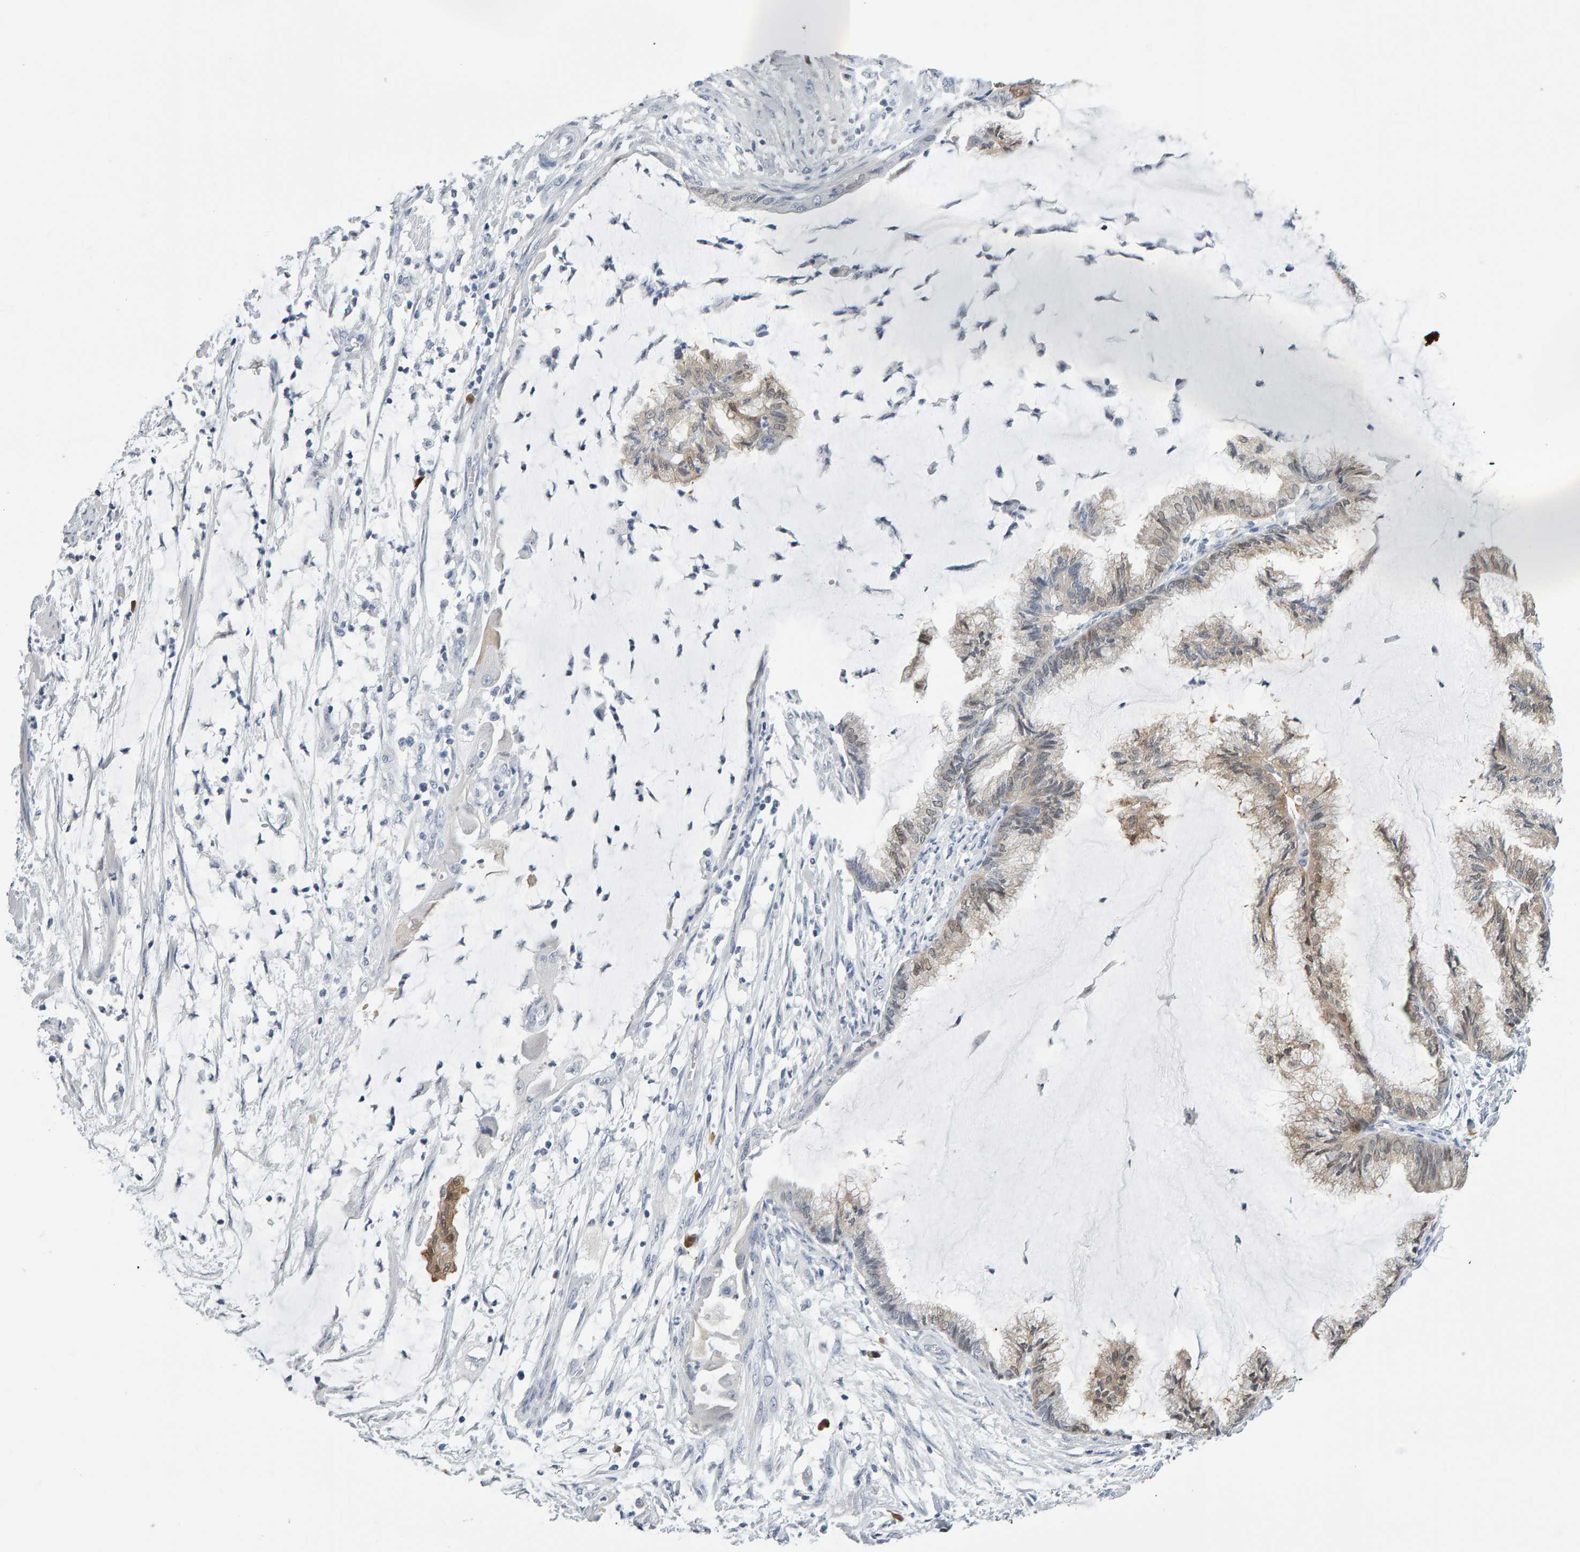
{"staining": {"intensity": "weak", "quantity": ">75%", "location": "cytoplasmic/membranous"}, "tissue": "endometrial cancer", "cell_type": "Tumor cells", "image_type": "cancer", "snomed": [{"axis": "morphology", "description": "Adenocarcinoma, NOS"}, {"axis": "topography", "description": "Endometrium"}], "caption": "This is a micrograph of IHC staining of adenocarcinoma (endometrial), which shows weak staining in the cytoplasmic/membranous of tumor cells.", "gene": "CTH", "patient": {"sex": "female", "age": 86}}